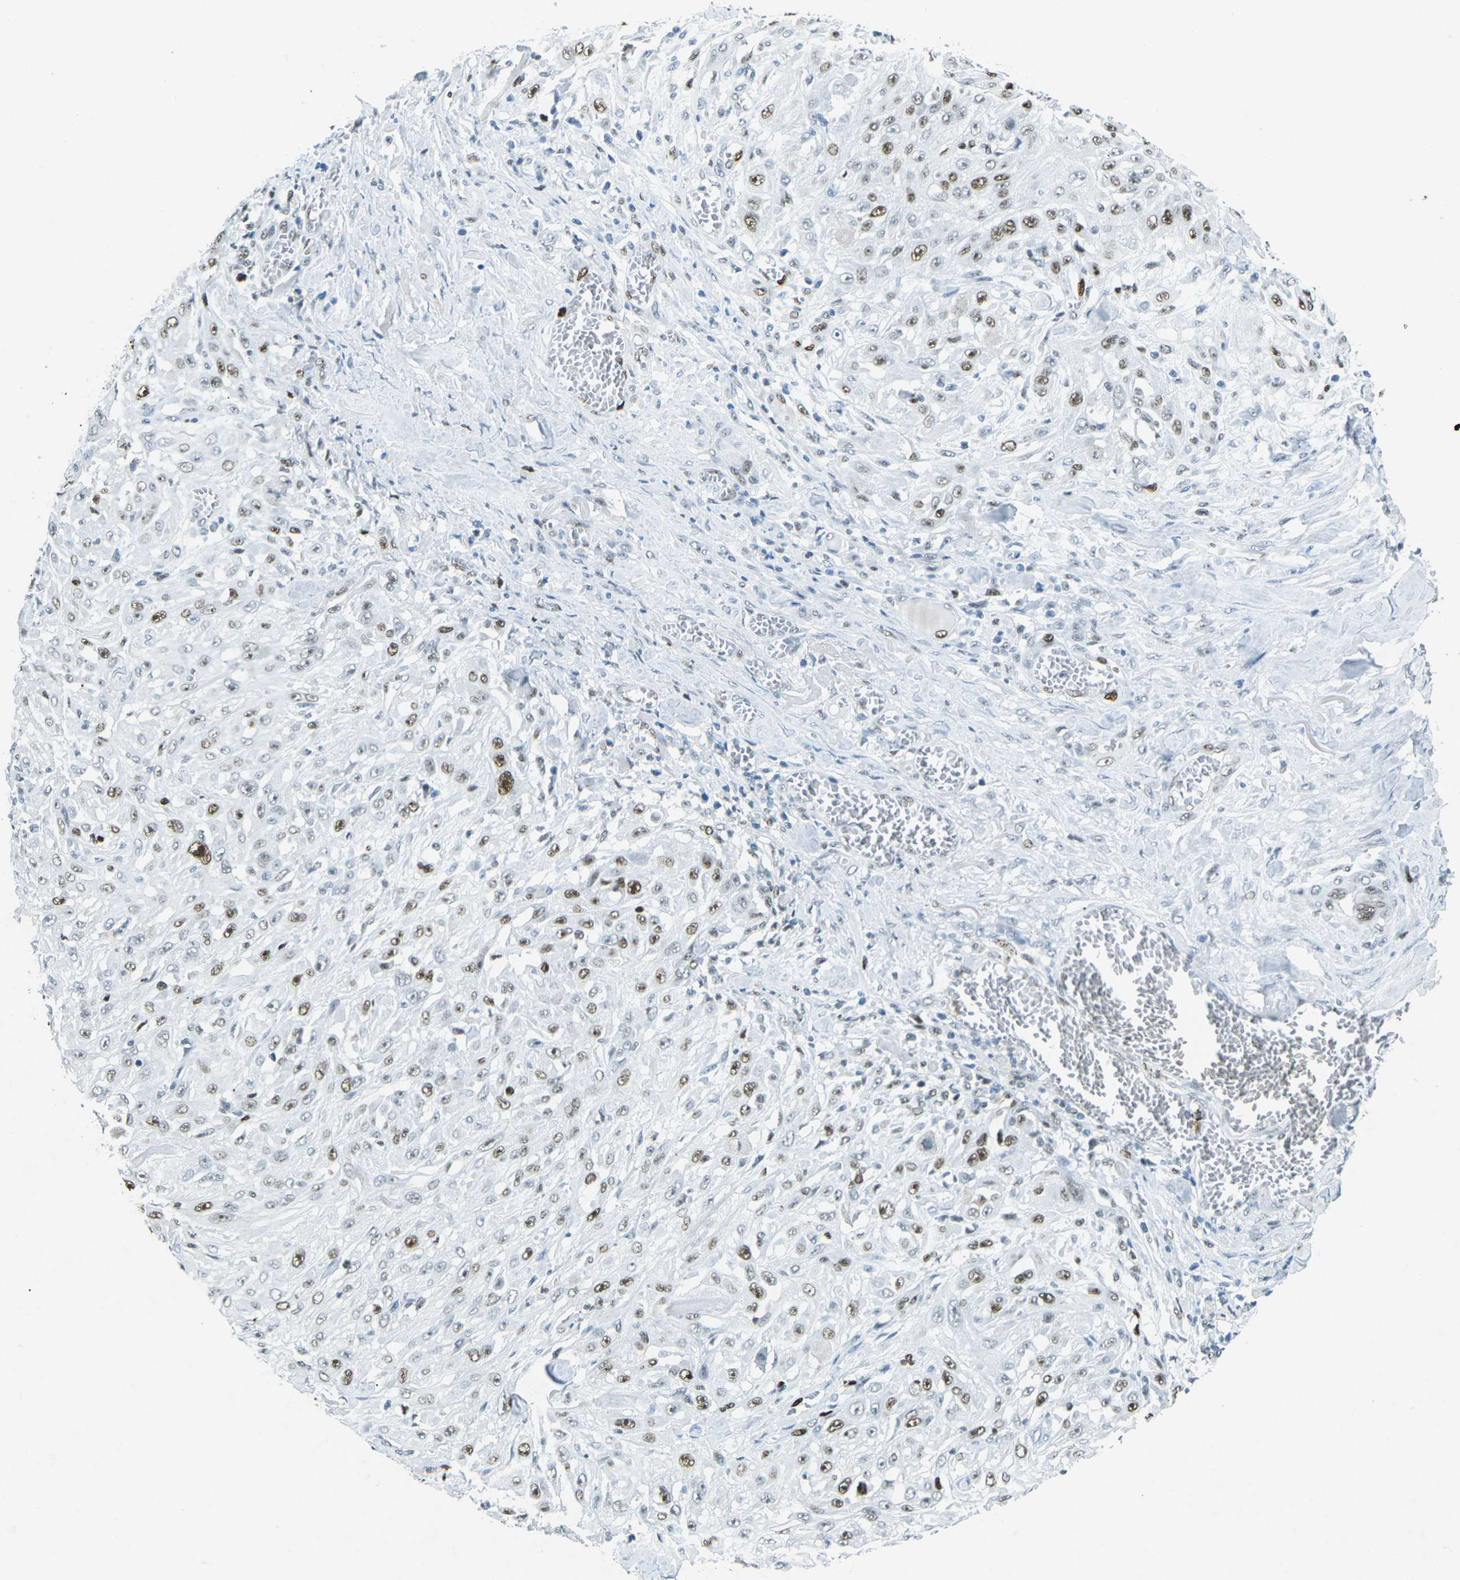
{"staining": {"intensity": "moderate", "quantity": ">75%", "location": "nuclear"}, "tissue": "skin cancer", "cell_type": "Tumor cells", "image_type": "cancer", "snomed": [{"axis": "morphology", "description": "Squamous cell carcinoma, NOS"}, {"axis": "morphology", "description": "Squamous cell carcinoma, metastatic, NOS"}, {"axis": "topography", "description": "Skin"}, {"axis": "topography", "description": "Lymph node"}], "caption": "A micrograph of skin cancer (squamous cell carcinoma) stained for a protein shows moderate nuclear brown staining in tumor cells. The protein of interest is shown in brown color, while the nuclei are stained blue.", "gene": "RB1", "patient": {"sex": "male", "age": 75}}